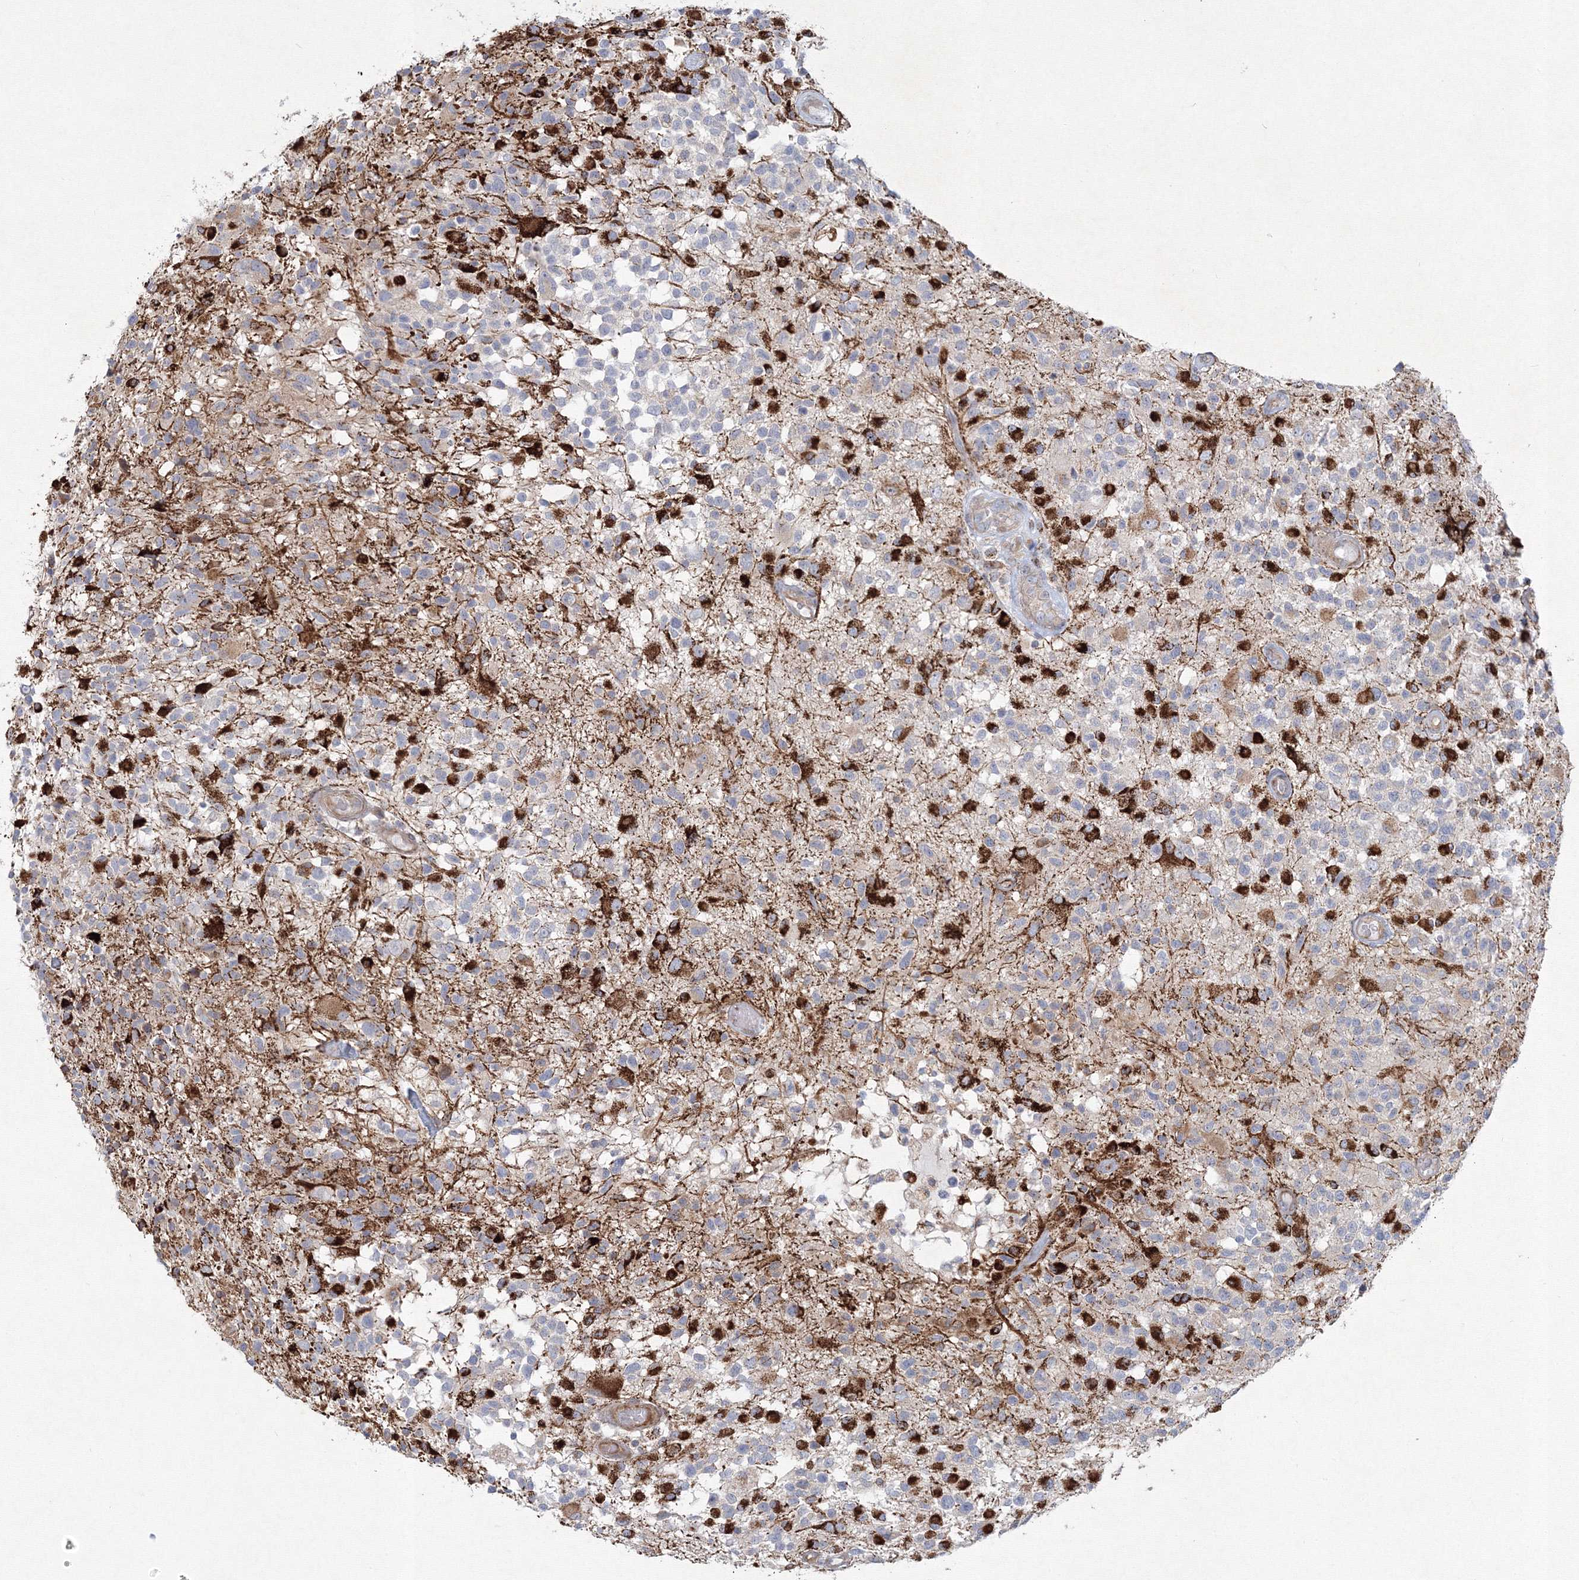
{"staining": {"intensity": "strong", "quantity": "<25%", "location": "cytoplasmic/membranous"}, "tissue": "glioma", "cell_type": "Tumor cells", "image_type": "cancer", "snomed": [{"axis": "morphology", "description": "Glioma, malignant, High grade"}, {"axis": "morphology", "description": "Glioblastoma, NOS"}, {"axis": "topography", "description": "Brain"}], "caption": "Strong cytoplasmic/membranous staining is identified in approximately <25% of tumor cells in glioma.", "gene": "WDR49", "patient": {"sex": "male", "age": 60}}